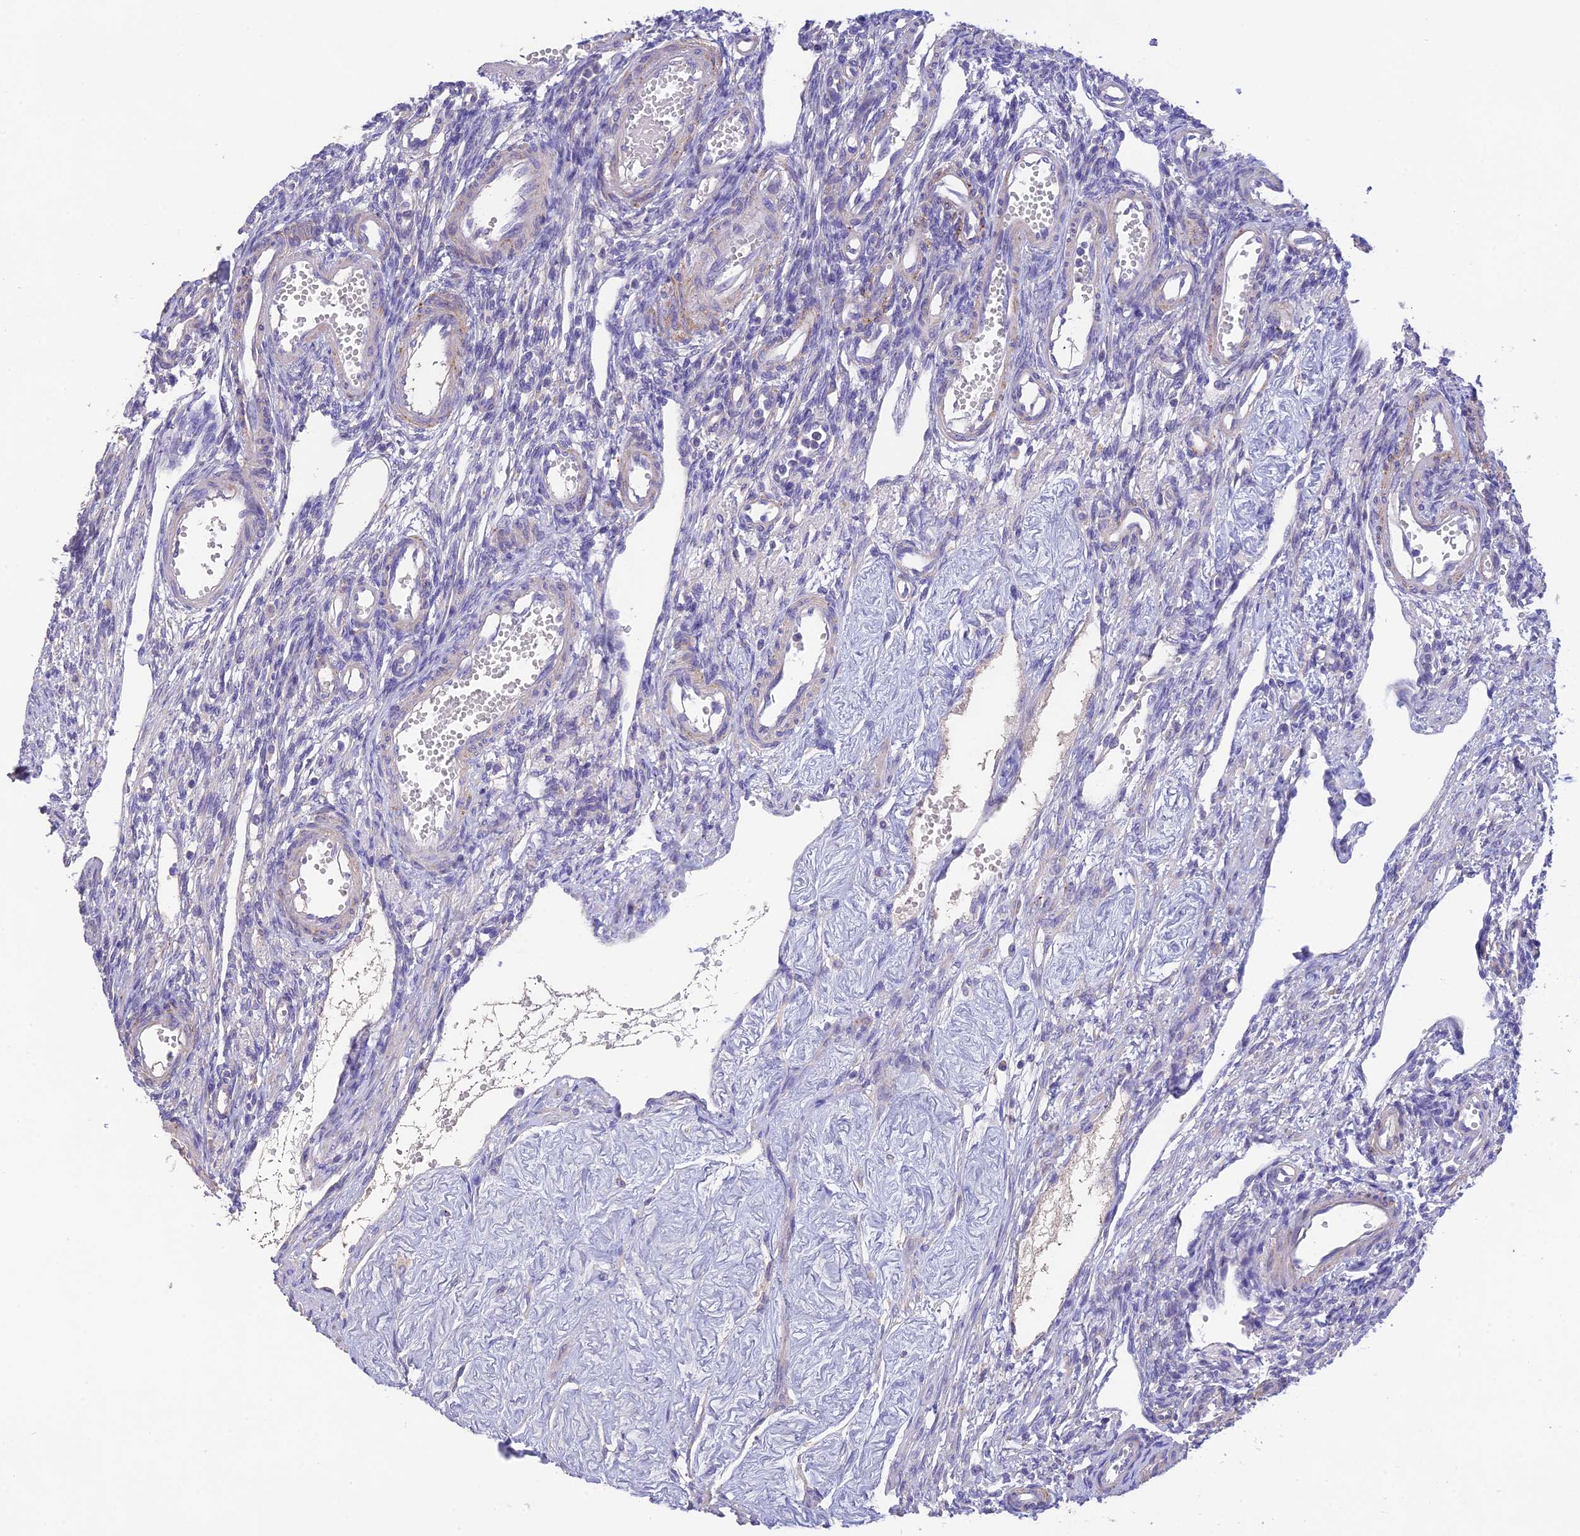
{"staining": {"intensity": "negative", "quantity": "none", "location": "none"}, "tissue": "ovary", "cell_type": "Ovarian stroma cells", "image_type": "normal", "snomed": [{"axis": "morphology", "description": "Normal tissue, NOS"}, {"axis": "morphology", "description": "Cyst, NOS"}, {"axis": "topography", "description": "Ovary"}], "caption": "This histopathology image is of unremarkable ovary stained with immunohistochemistry to label a protein in brown with the nuclei are counter-stained blue. There is no expression in ovarian stroma cells. (Brightfield microscopy of DAB (3,3'-diaminobenzidine) immunohistochemistry at high magnification).", "gene": "HSD17B2", "patient": {"sex": "female", "age": 33}}